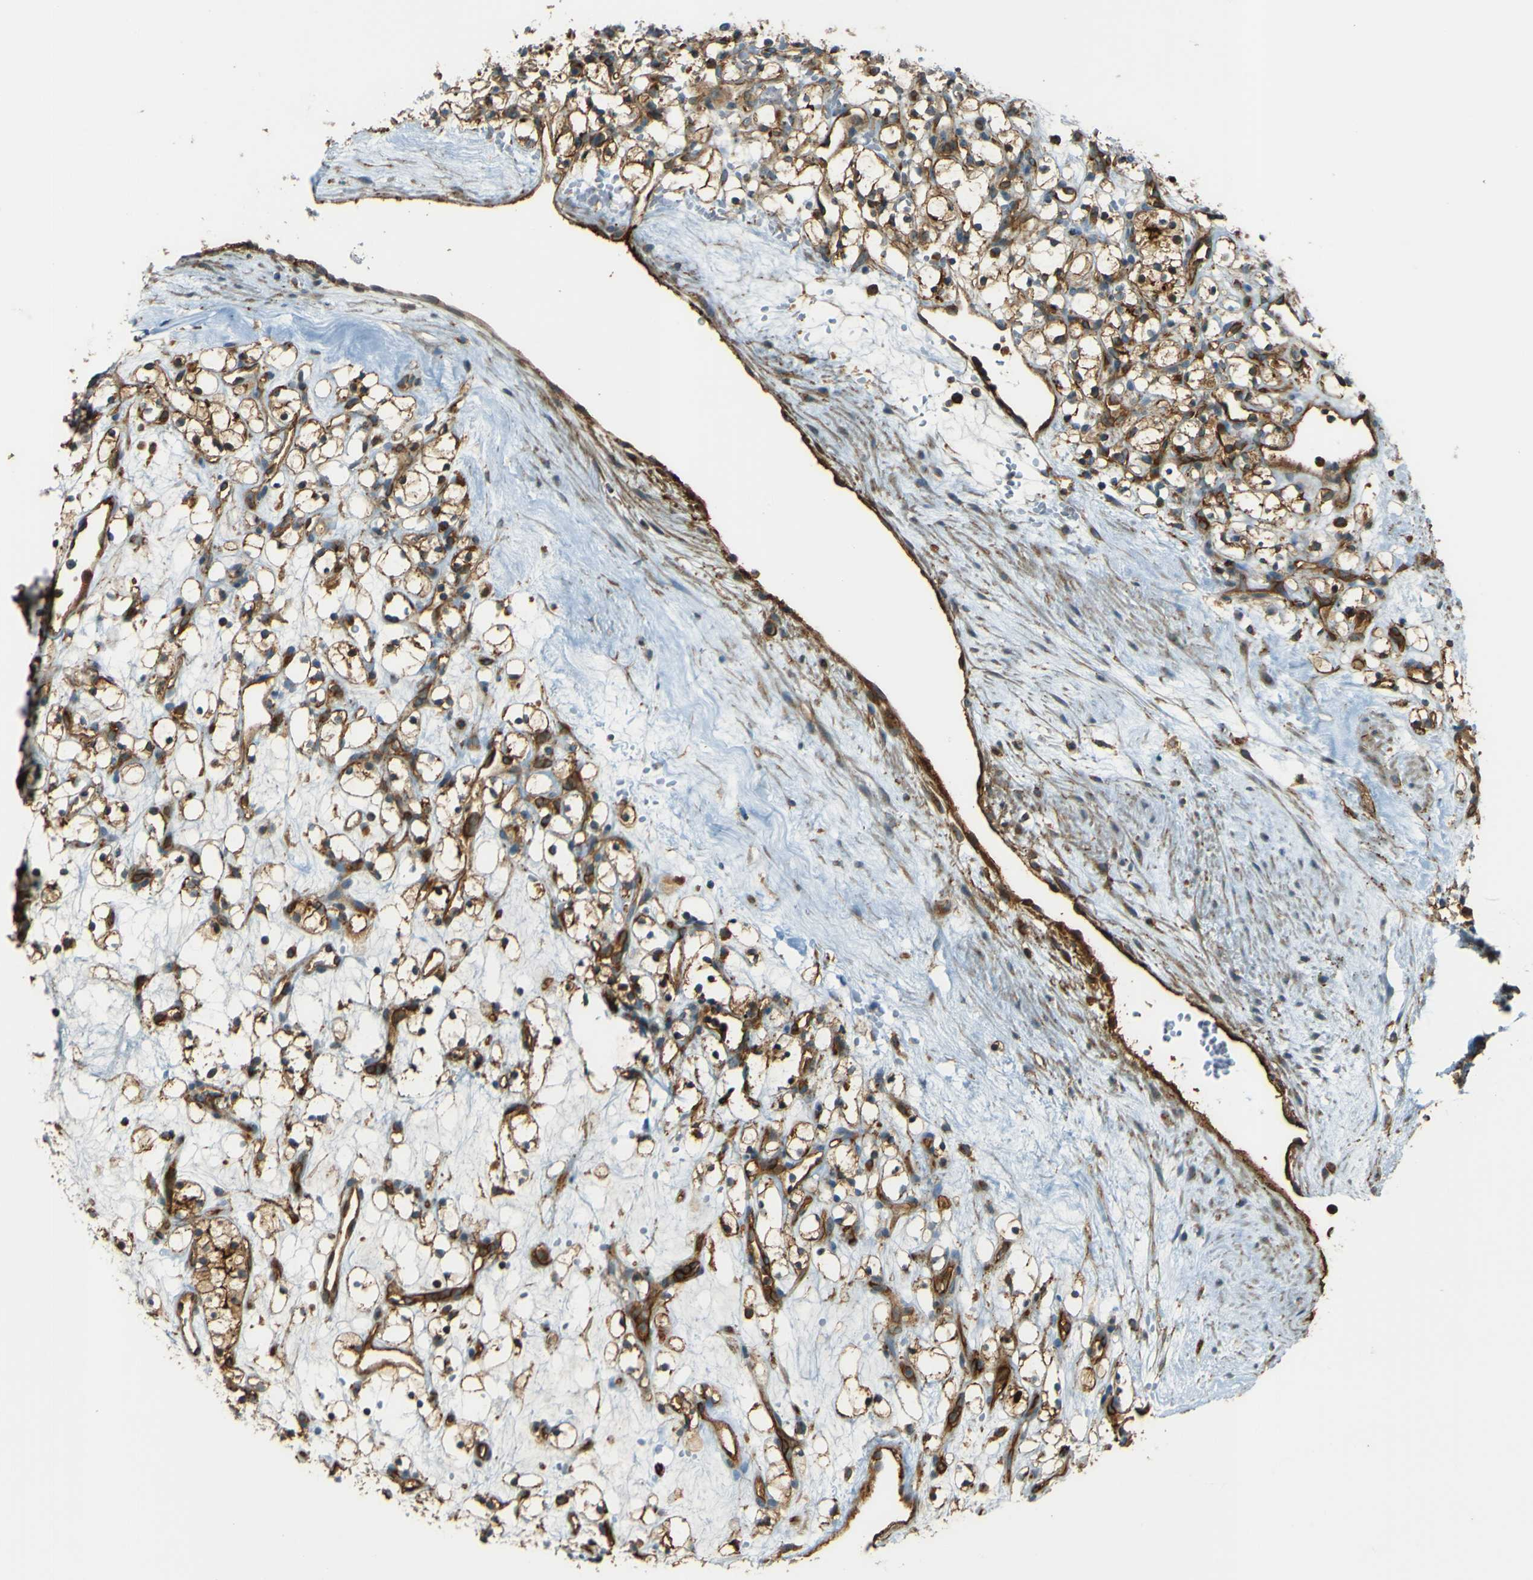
{"staining": {"intensity": "moderate", "quantity": ">75%", "location": "cytoplasmic/membranous"}, "tissue": "renal cancer", "cell_type": "Tumor cells", "image_type": "cancer", "snomed": [{"axis": "morphology", "description": "Adenocarcinoma, NOS"}, {"axis": "topography", "description": "Kidney"}], "caption": "DAB (3,3'-diaminobenzidine) immunohistochemical staining of adenocarcinoma (renal) displays moderate cytoplasmic/membranous protein positivity in about >75% of tumor cells.", "gene": "DNAJC5", "patient": {"sex": "female", "age": 60}}